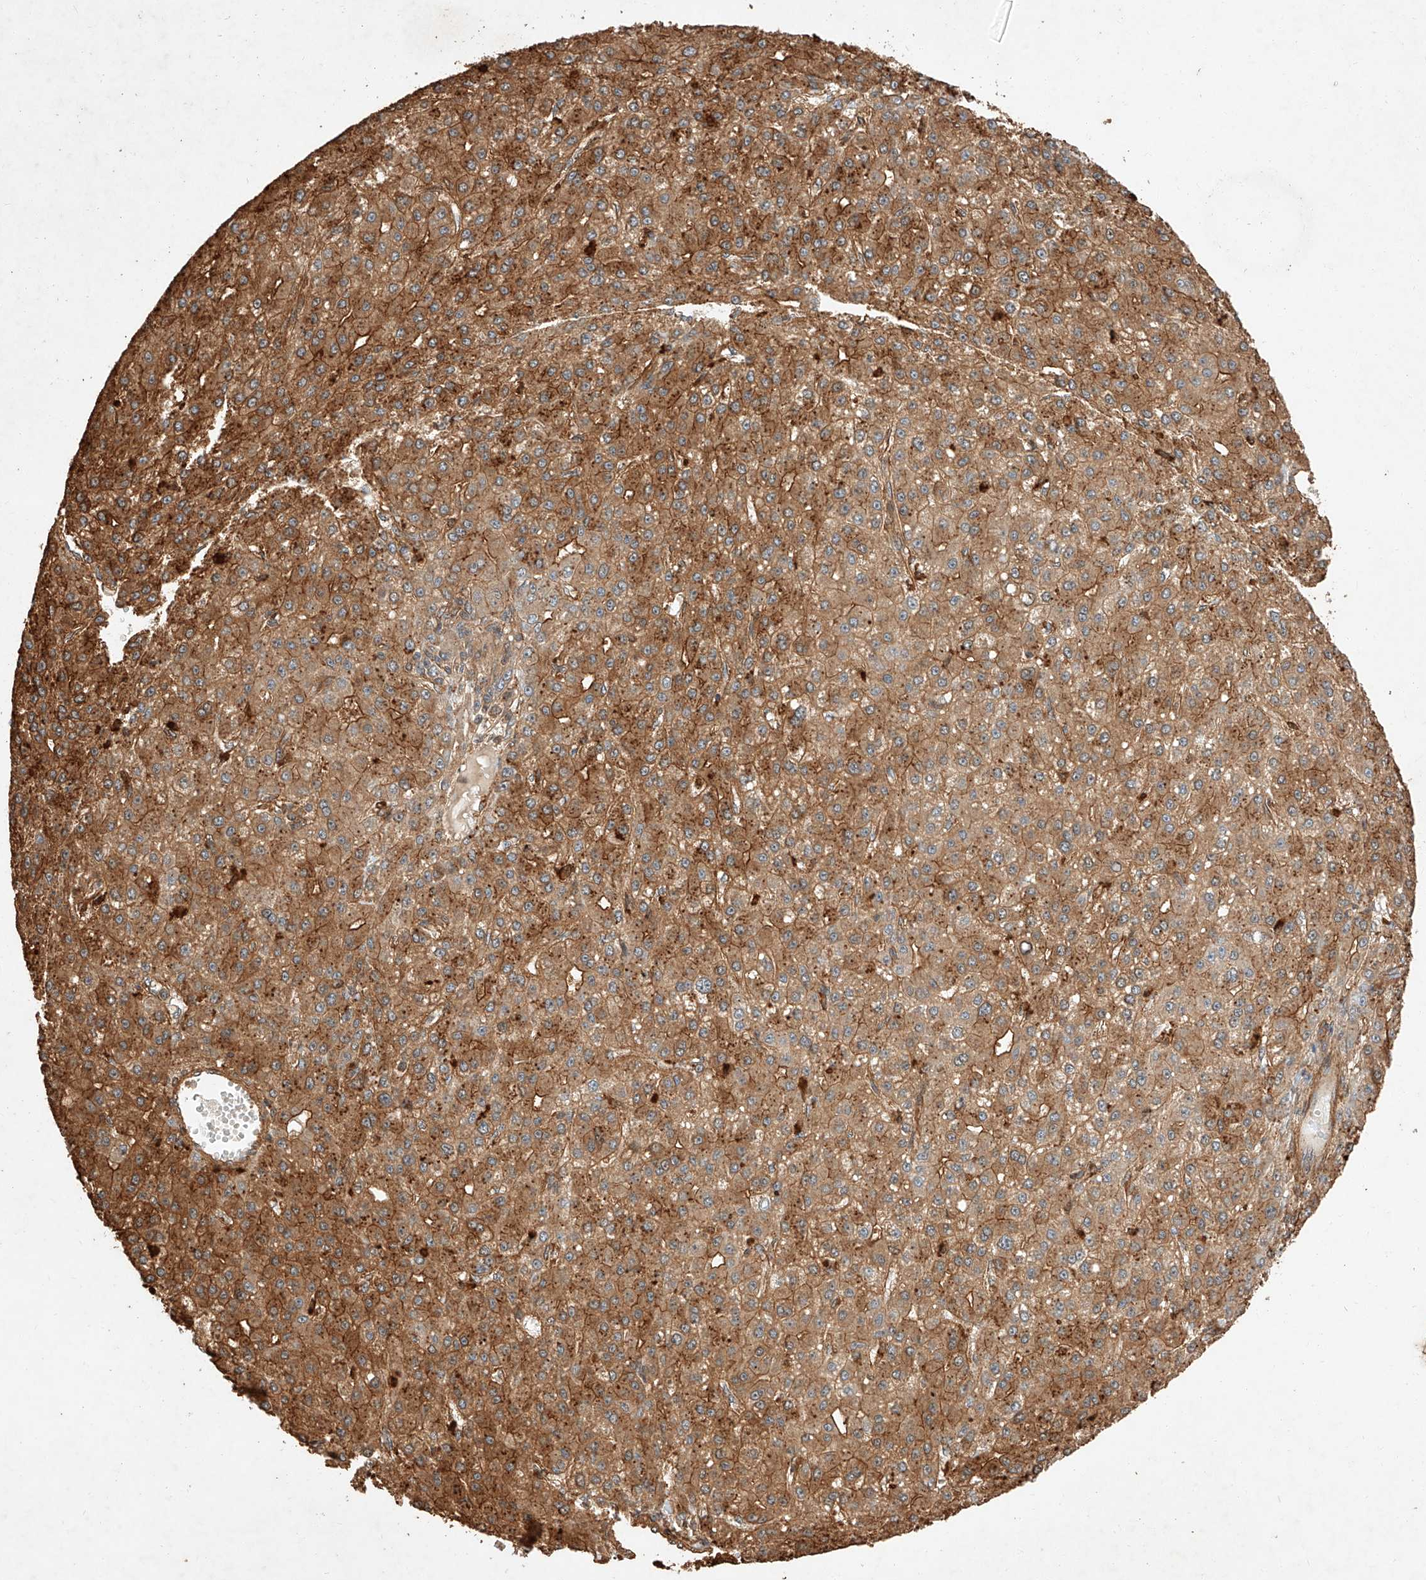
{"staining": {"intensity": "strong", "quantity": ">75%", "location": "cytoplasmic/membranous"}, "tissue": "liver cancer", "cell_type": "Tumor cells", "image_type": "cancer", "snomed": [{"axis": "morphology", "description": "Carcinoma, Hepatocellular, NOS"}, {"axis": "topography", "description": "Liver"}], "caption": "A histopathology image of liver cancer stained for a protein demonstrates strong cytoplasmic/membranous brown staining in tumor cells.", "gene": "GHDC", "patient": {"sex": "male", "age": 67}}